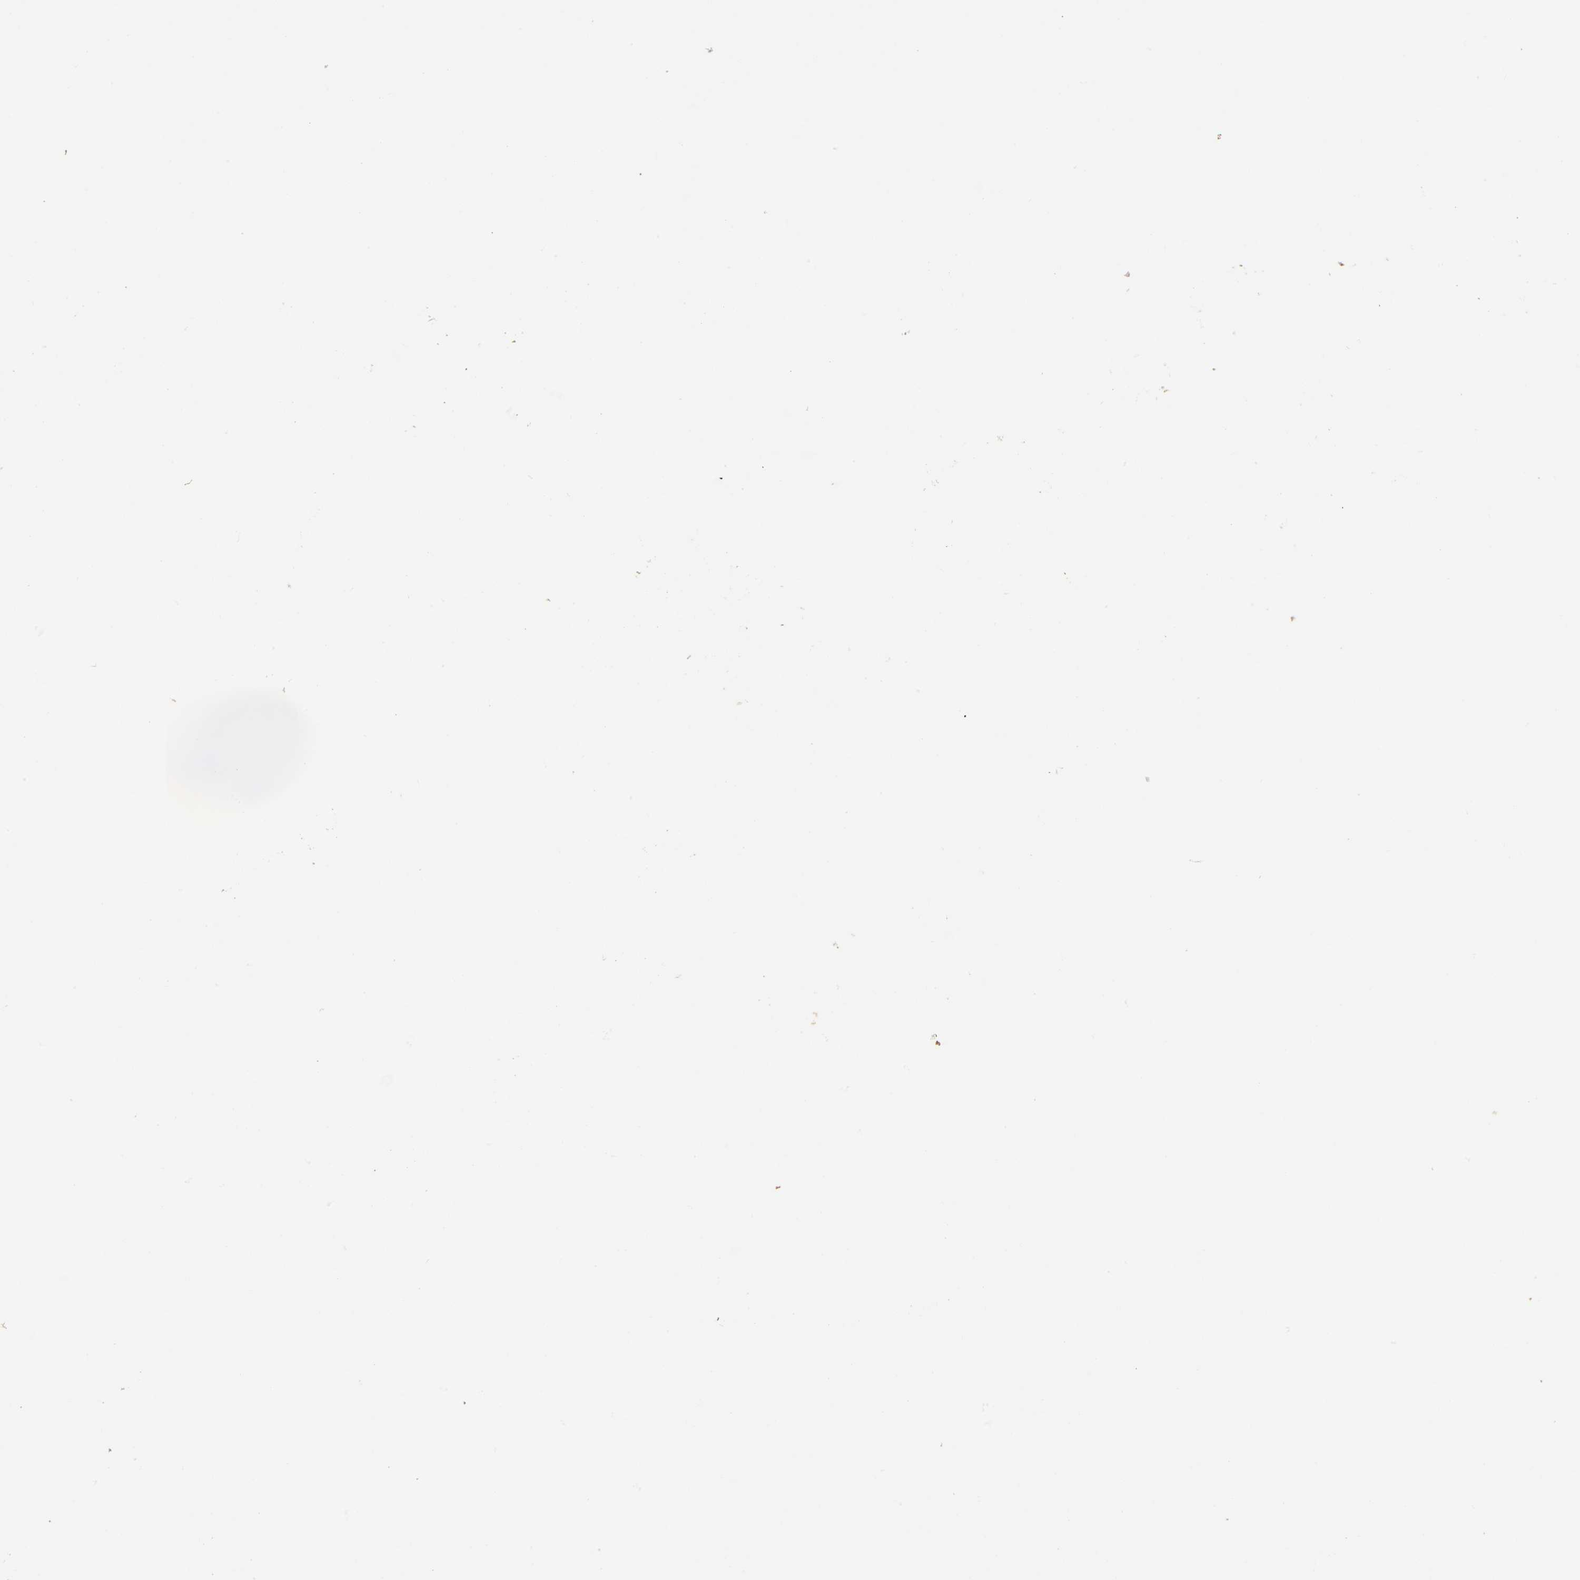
{"staining": {"intensity": "weak", "quantity": "25%-75%", "location": "cytoplasmic/membranous"}, "tissue": "smooth muscle", "cell_type": "Smooth muscle cells", "image_type": "normal", "snomed": [{"axis": "morphology", "description": "Normal tissue, NOS"}, {"axis": "topography", "description": "Smooth muscle"}, {"axis": "topography", "description": "Uterus"}], "caption": "The photomicrograph exhibits immunohistochemical staining of normal smooth muscle. There is weak cytoplasmic/membranous staining is present in approximately 25%-75% of smooth muscle cells. Using DAB (brown) and hematoxylin (blue) stains, captured at high magnification using brightfield microscopy.", "gene": "MAPK1", "patient": {"sex": "female", "age": 39}}